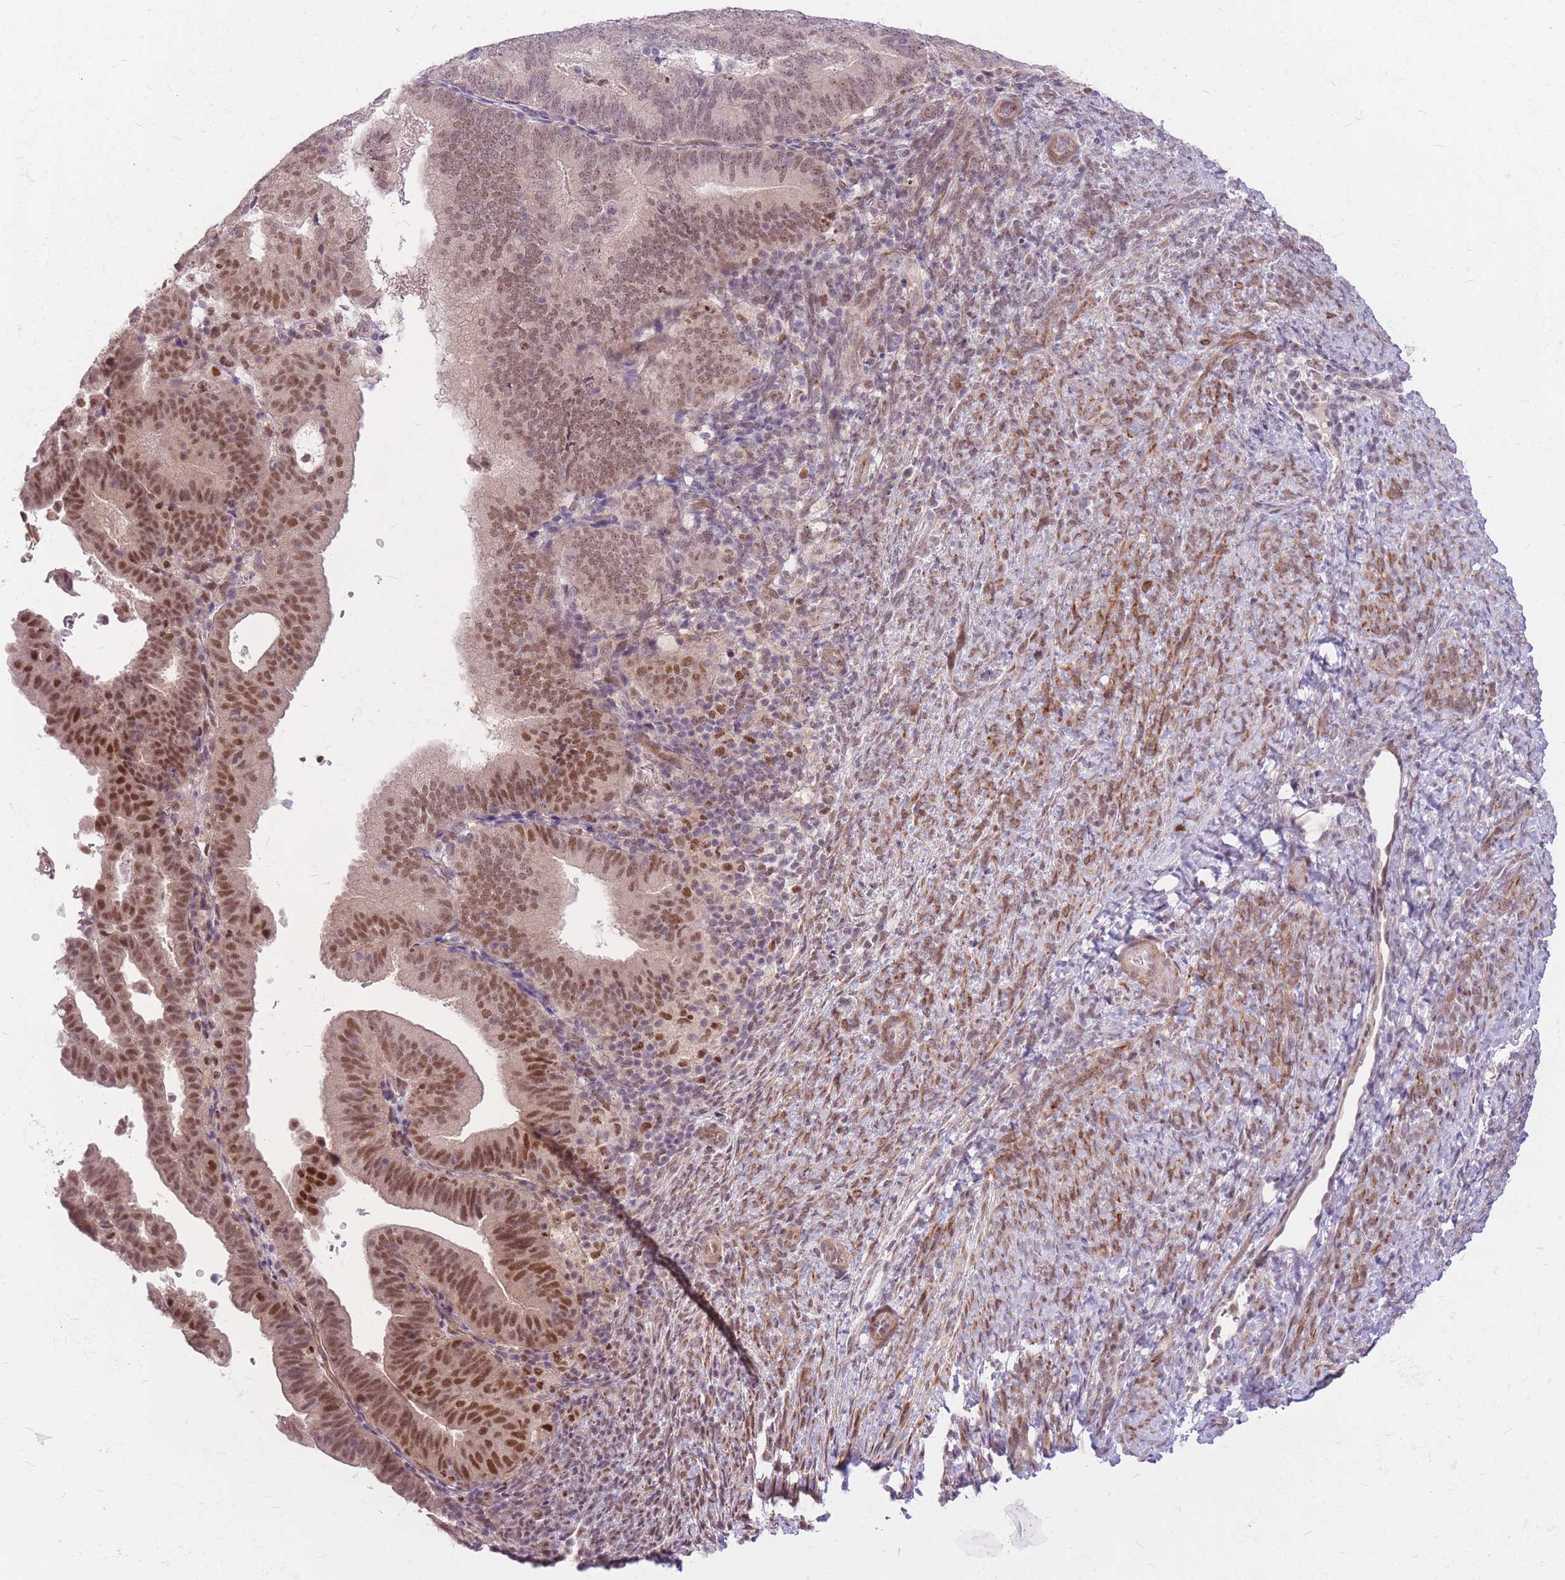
{"staining": {"intensity": "moderate", "quantity": "25%-75%", "location": "nuclear"}, "tissue": "endometrial cancer", "cell_type": "Tumor cells", "image_type": "cancer", "snomed": [{"axis": "morphology", "description": "Adenocarcinoma, NOS"}, {"axis": "topography", "description": "Endometrium"}], "caption": "Immunohistochemistry of adenocarcinoma (endometrial) shows medium levels of moderate nuclear expression in approximately 25%-75% of tumor cells. (IHC, brightfield microscopy, high magnification).", "gene": "ERCC2", "patient": {"sex": "female", "age": 70}}